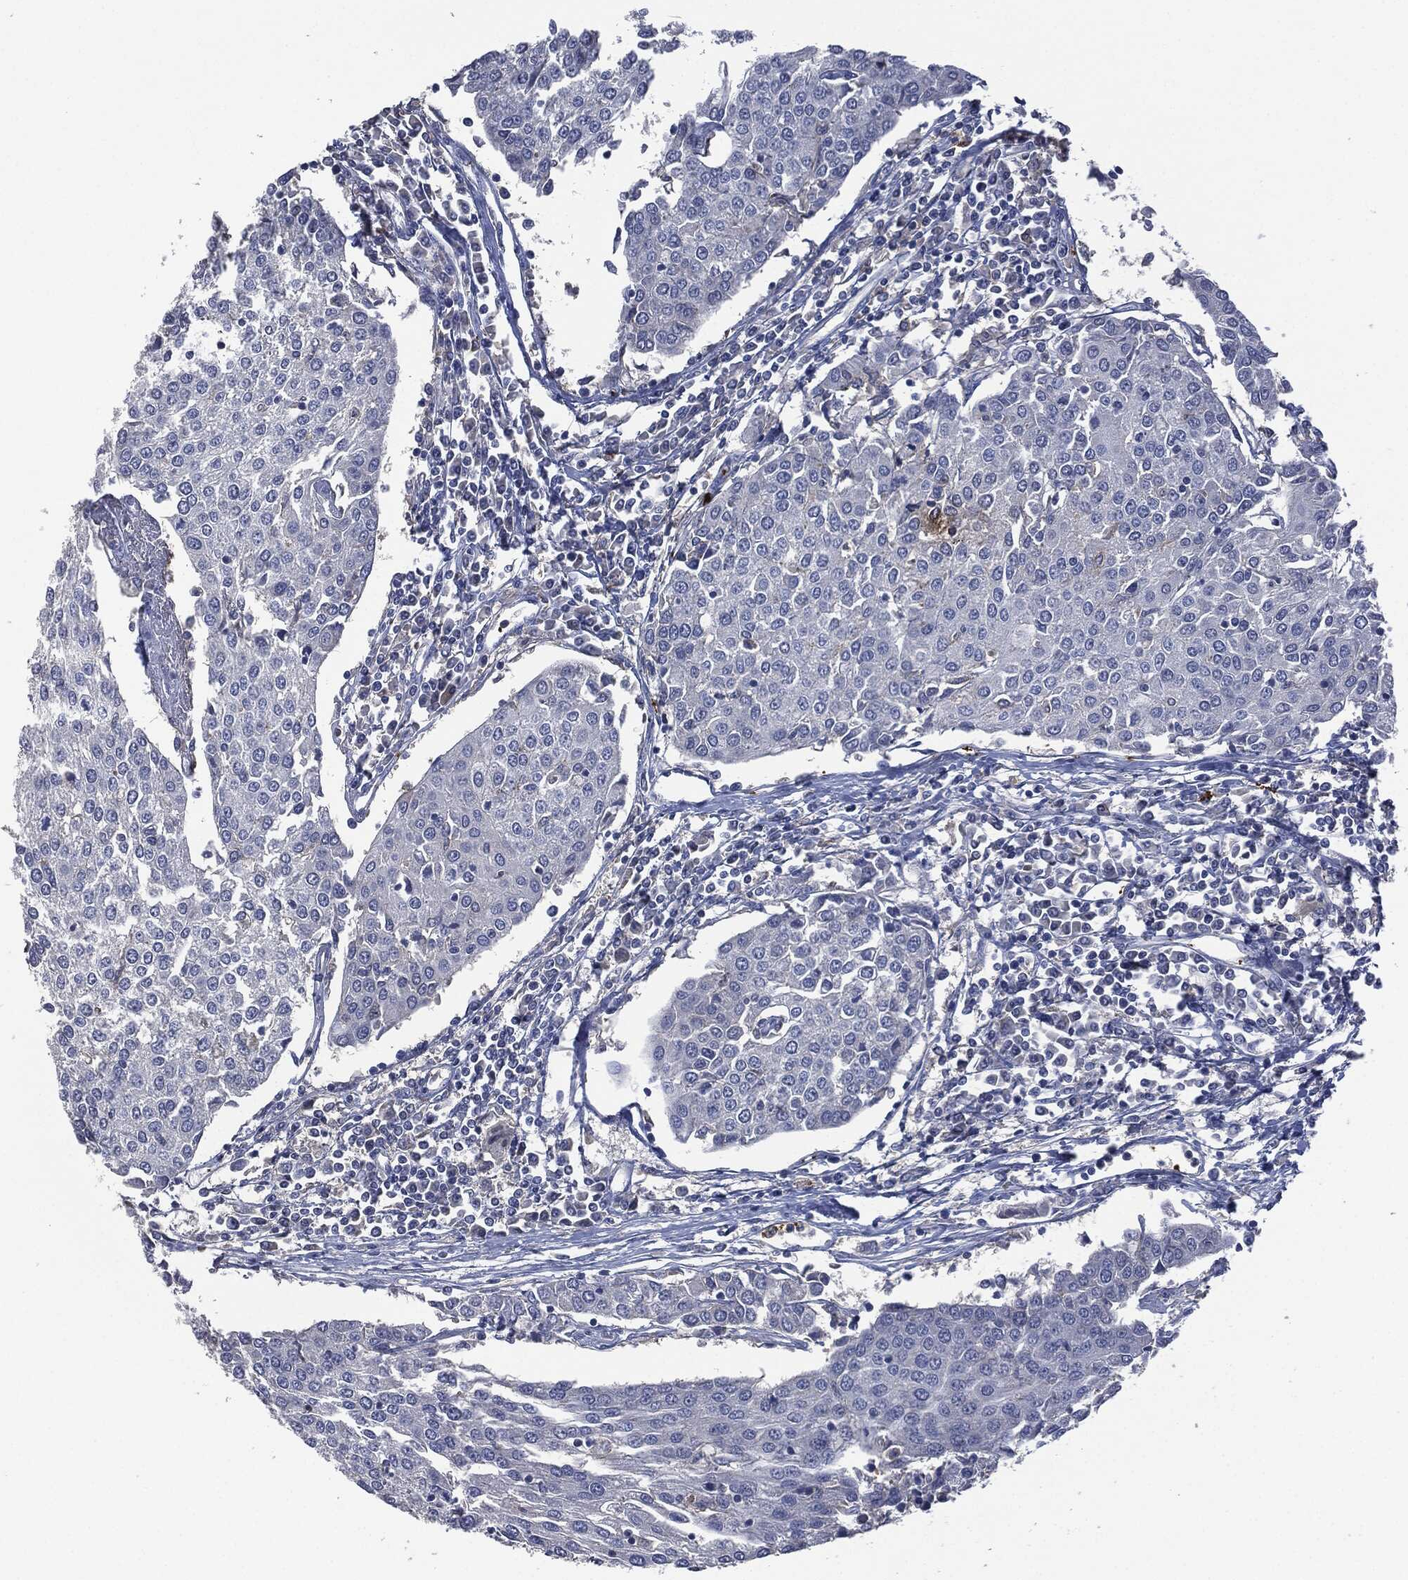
{"staining": {"intensity": "negative", "quantity": "none", "location": "none"}, "tissue": "urothelial cancer", "cell_type": "Tumor cells", "image_type": "cancer", "snomed": [{"axis": "morphology", "description": "Urothelial carcinoma, High grade"}, {"axis": "topography", "description": "Urinary bladder"}], "caption": "This is an IHC micrograph of human high-grade urothelial carcinoma. There is no staining in tumor cells.", "gene": "CD33", "patient": {"sex": "female", "age": 85}}